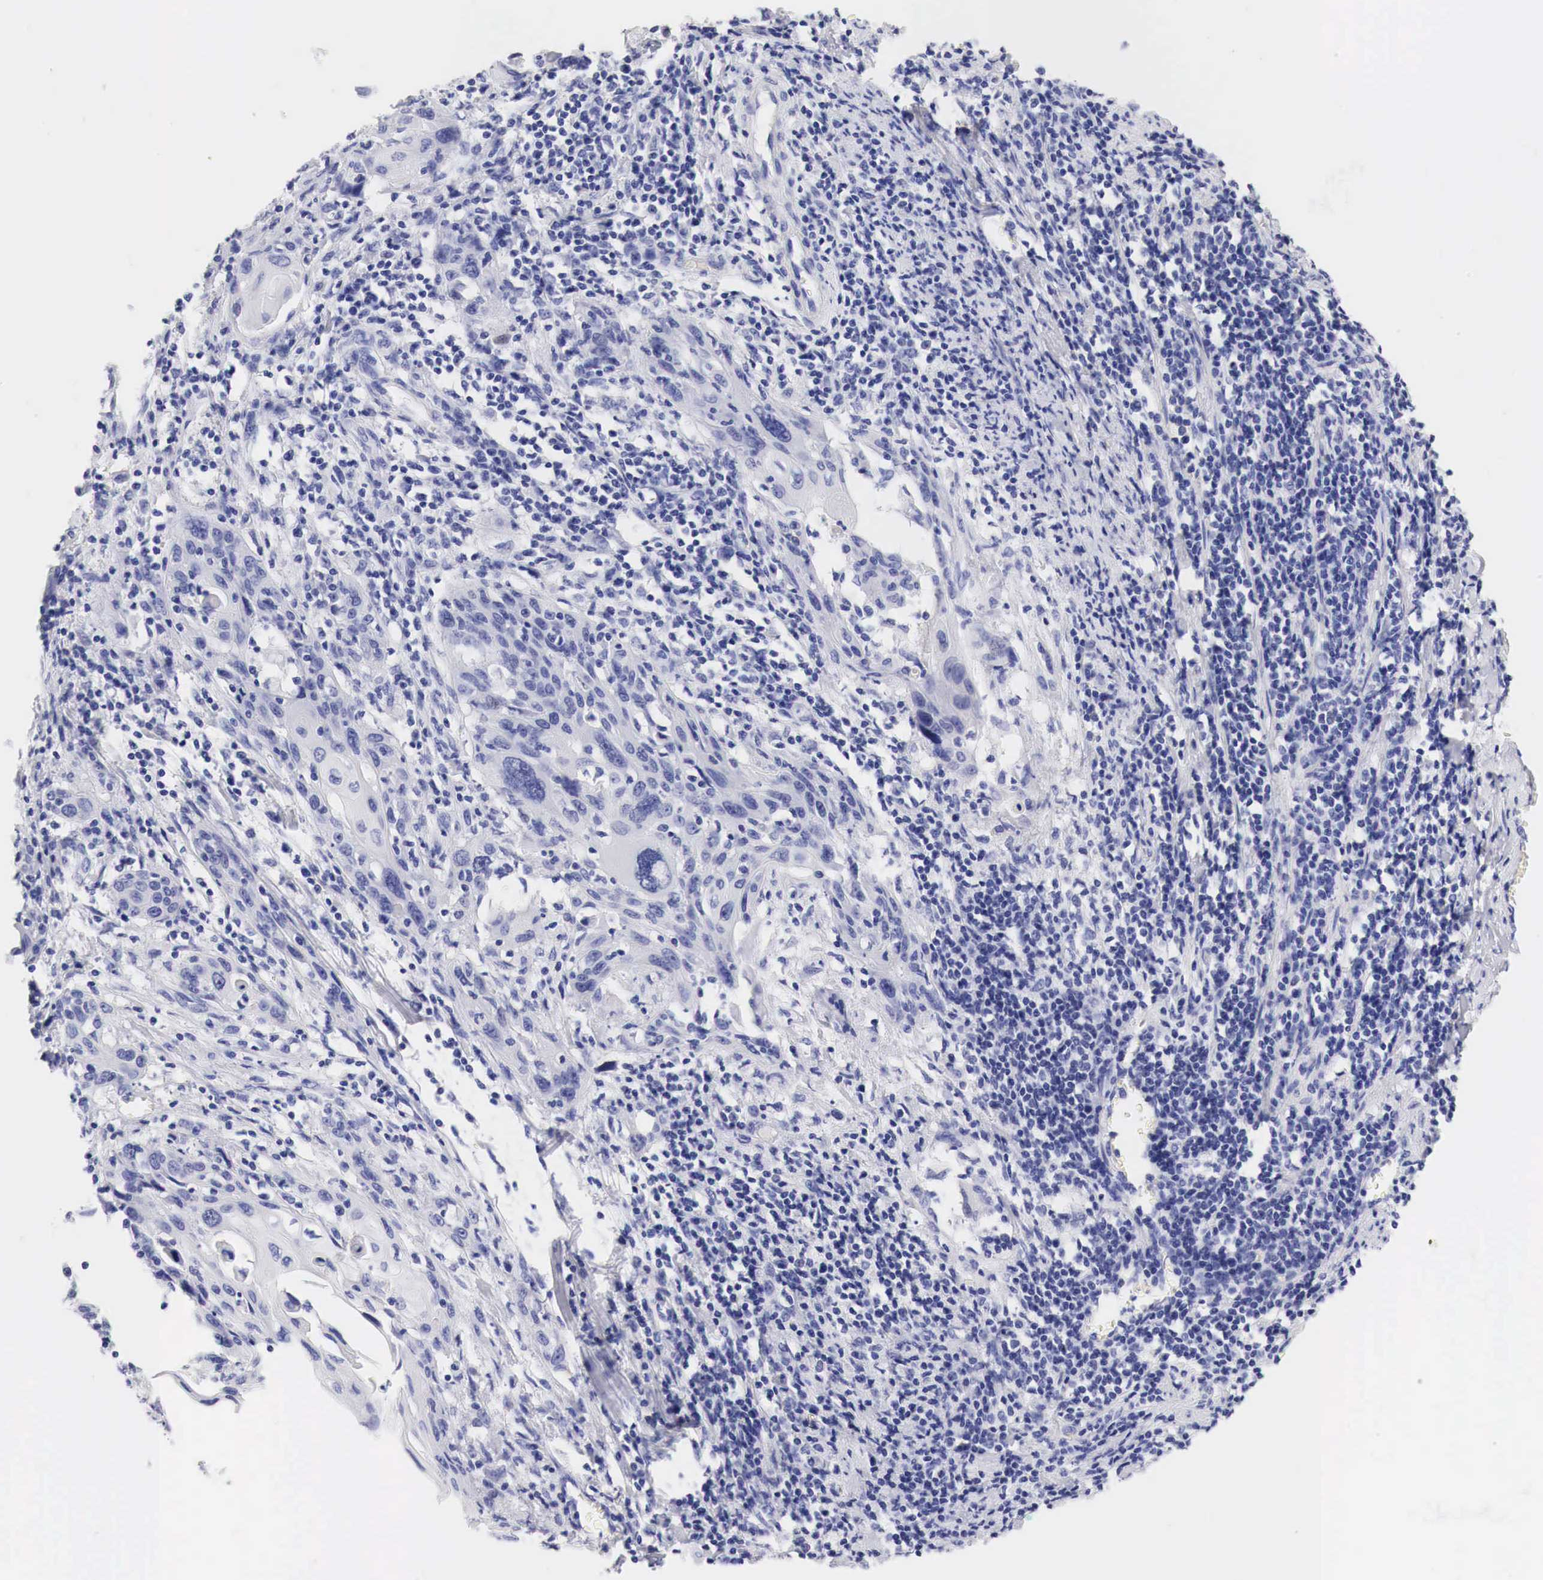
{"staining": {"intensity": "negative", "quantity": "none", "location": "none"}, "tissue": "cervical cancer", "cell_type": "Tumor cells", "image_type": "cancer", "snomed": [{"axis": "morphology", "description": "Squamous cell carcinoma, NOS"}, {"axis": "topography", "description": "Cervix"}], "caption": "An immunohistochemistry (IHC) histopathology image of cervical squamous cell carcinoma is shown. There is no staining in tumor cells of cervical squamous cell carcinoma.", "gene": "TYR", "patient": {"sex": "female", "age": 54}}